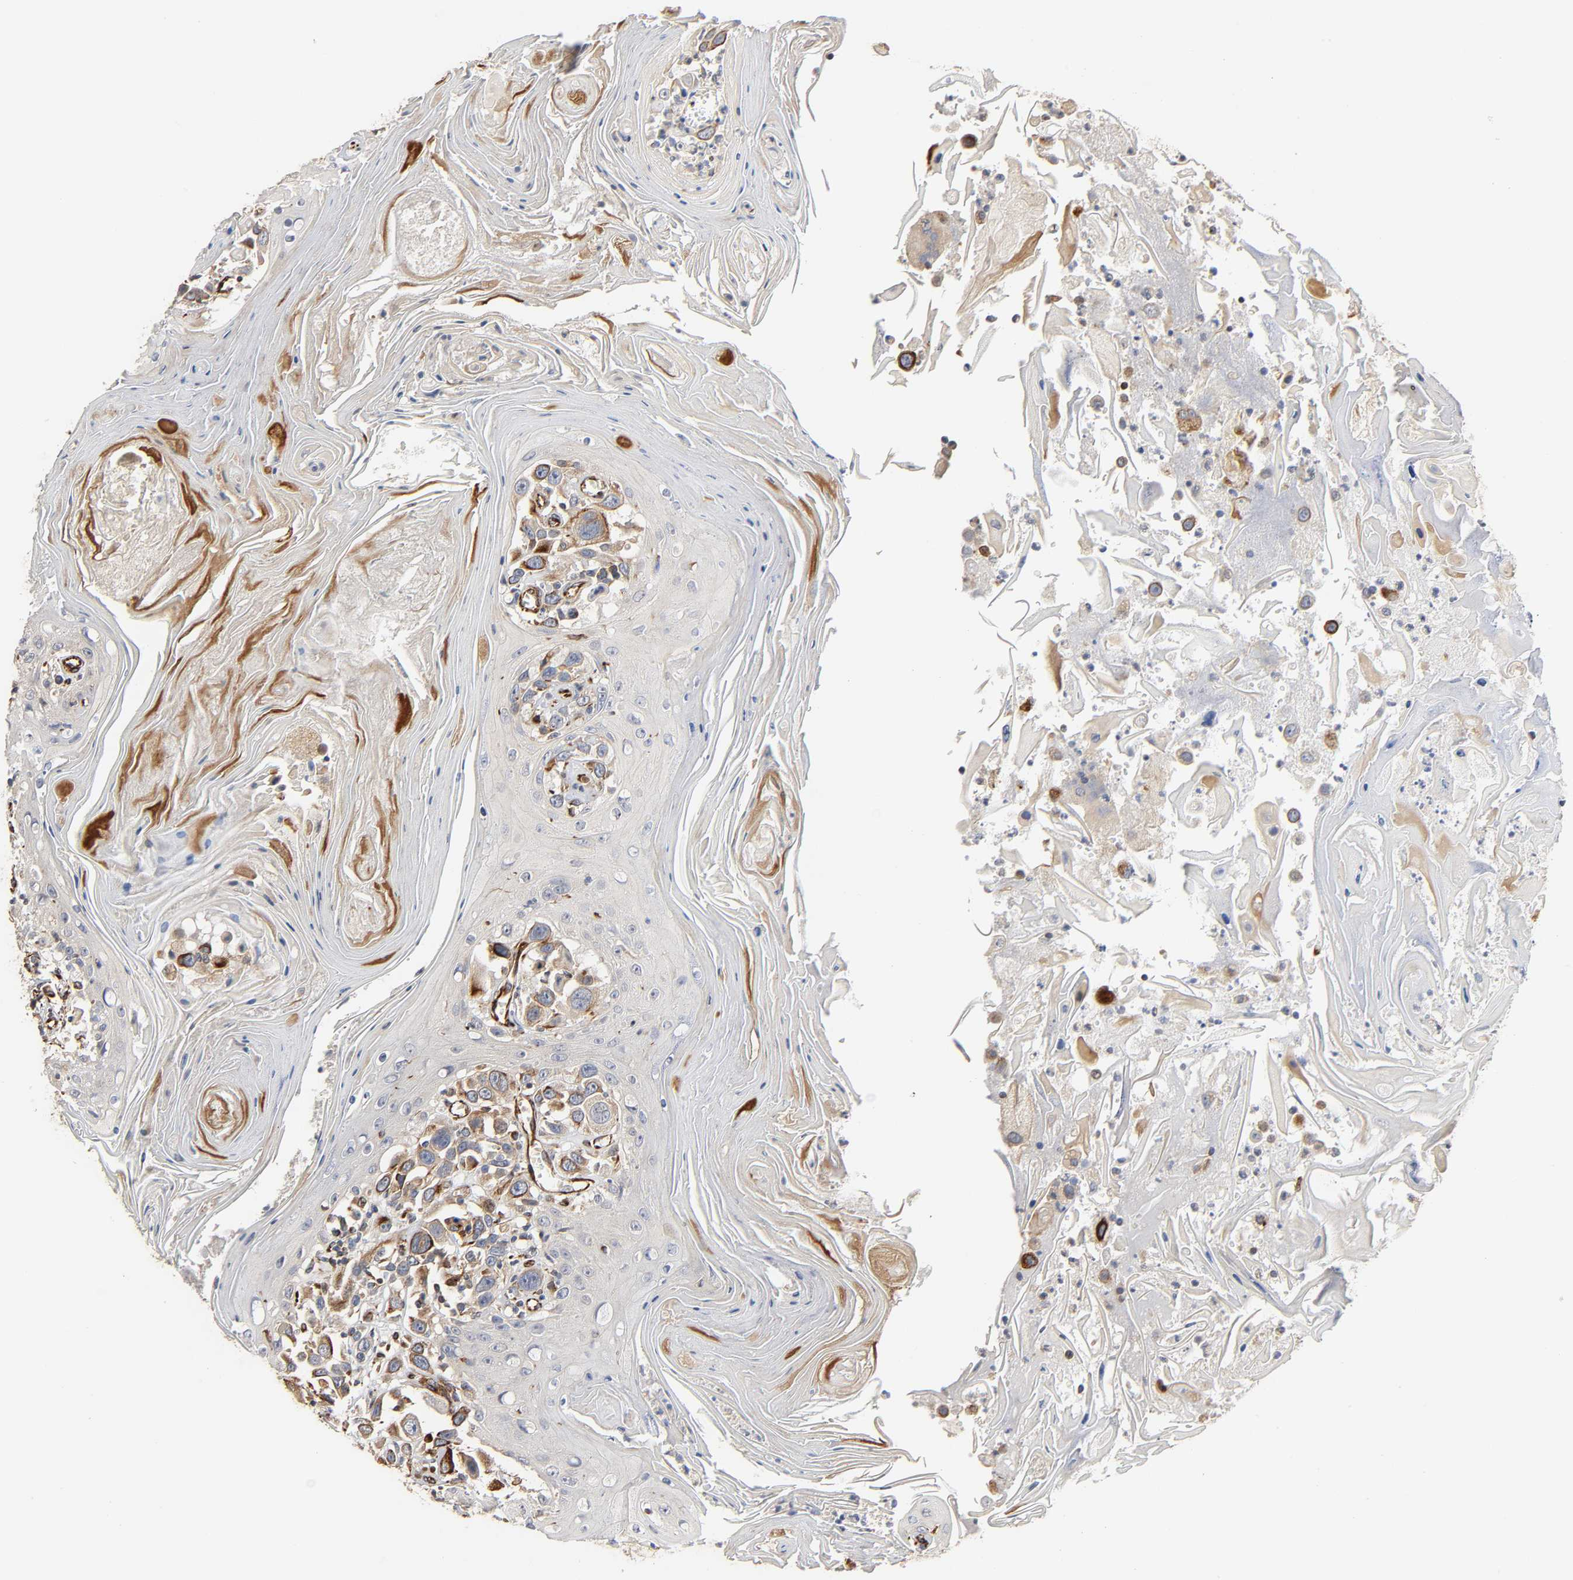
{"staining": {"intensity": "moderate", "quantity": "25%-75%", "location": "cytoplasmic/membranous"}, "tissue": "head and neck cancer", "cell_type": "Tumor cells", "image_type": "cancer", "snomed": [{"axis": "morphology", "description": "Squamous cell carcinoma, NOS"}, {"axis": "topography", "description": "Oral tissue"}, {"axis": "topography", "description": "Head-Neck"}], "caption": "Tumor cells show moderate cytoplasmic/membranous positivity in approximately 25%-75% of cells in head and neck cancer (squamous cell carcinoma).", "gene": "FAM118A", "patient": {"sex": "female", "age": 76}}